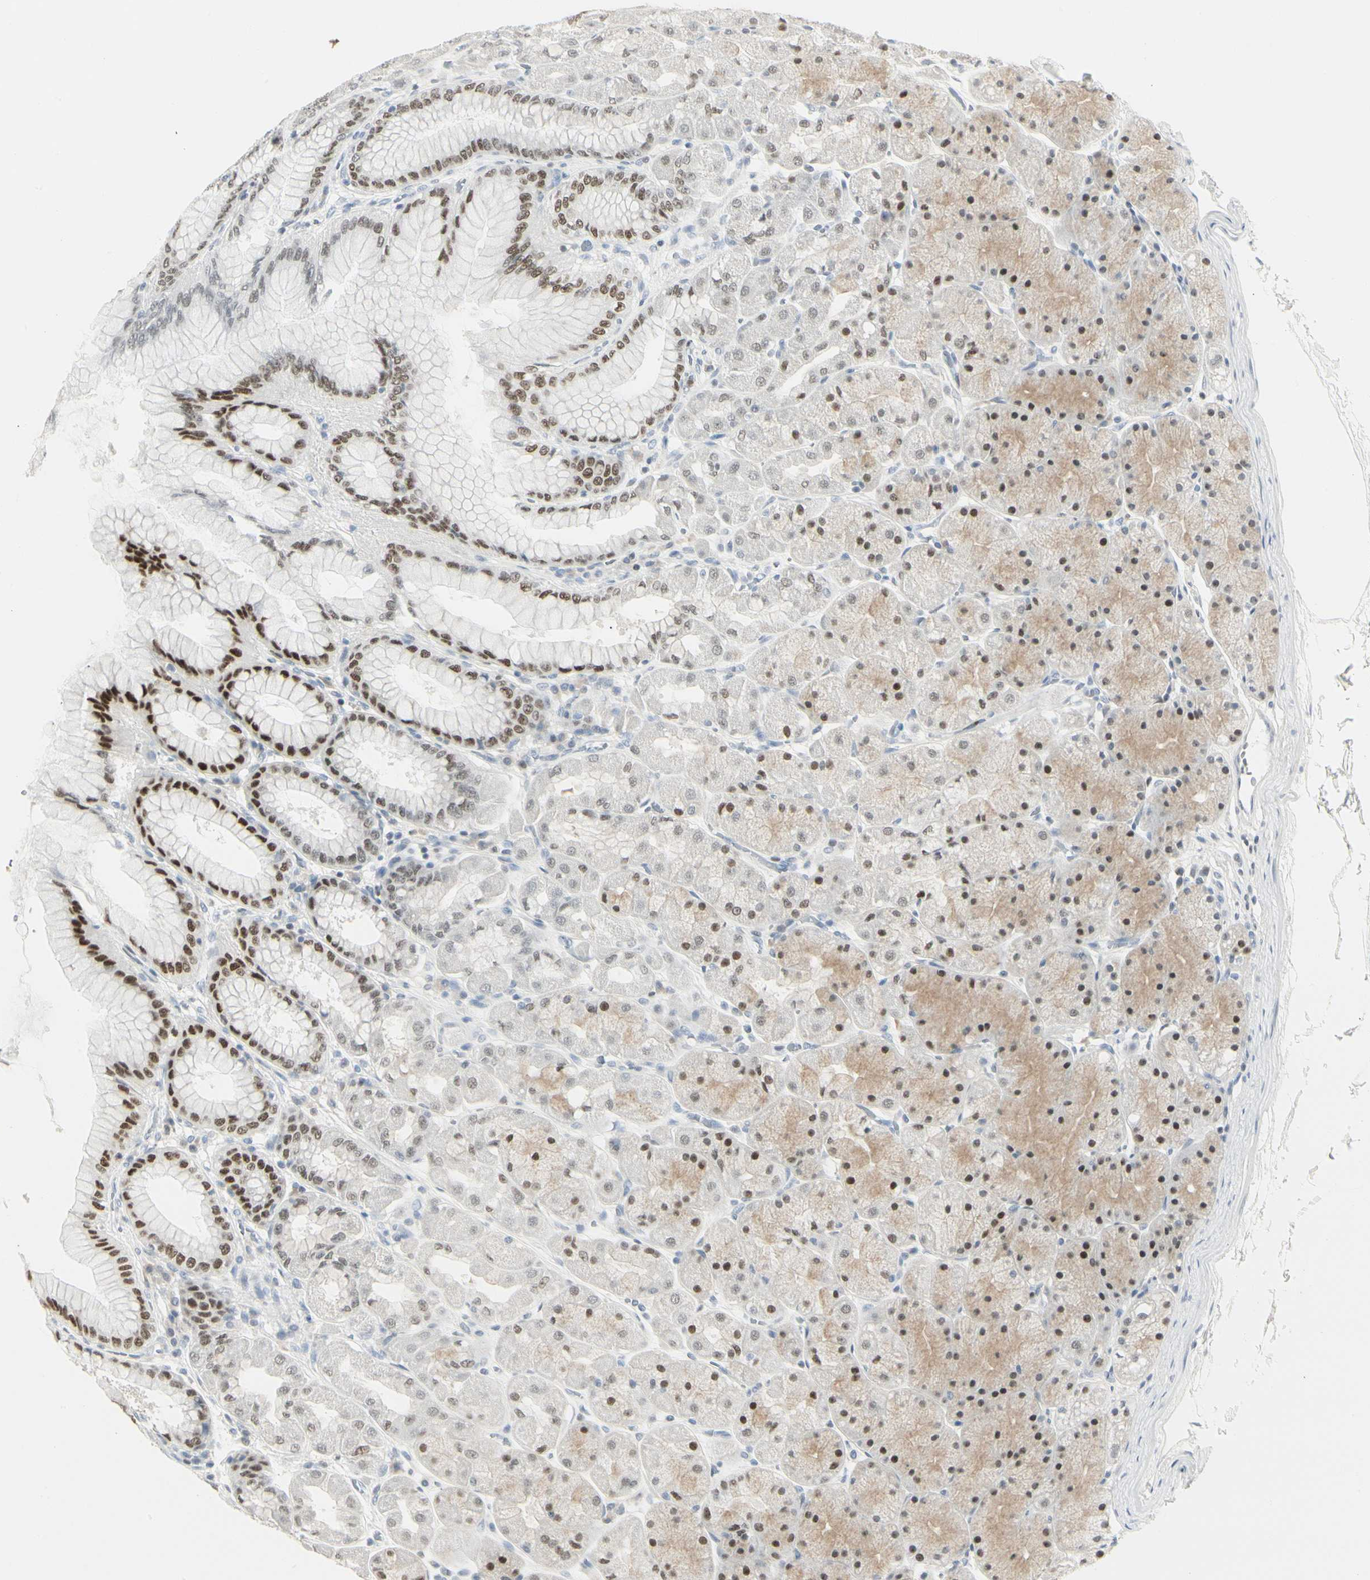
{"staining": {"intensity": "strong", "quantity": "25%-75%", "location": "nuclear"}, "tissue": "stomach", "cell_type": "Glandular cells", "image_type": "normal", "snomed": [{"axis": "morphology", "description": "Normal tissue, NOS"}, {"axis": "topography", "description": "Stomach, upper"}], "caption": "Protein staining exhibits strong nuclear positivity in about 25%-75% of glandular cells in benign stomach.", "gene": "ZBTB7B", "patient": {"sex": "female", "age": 56}}